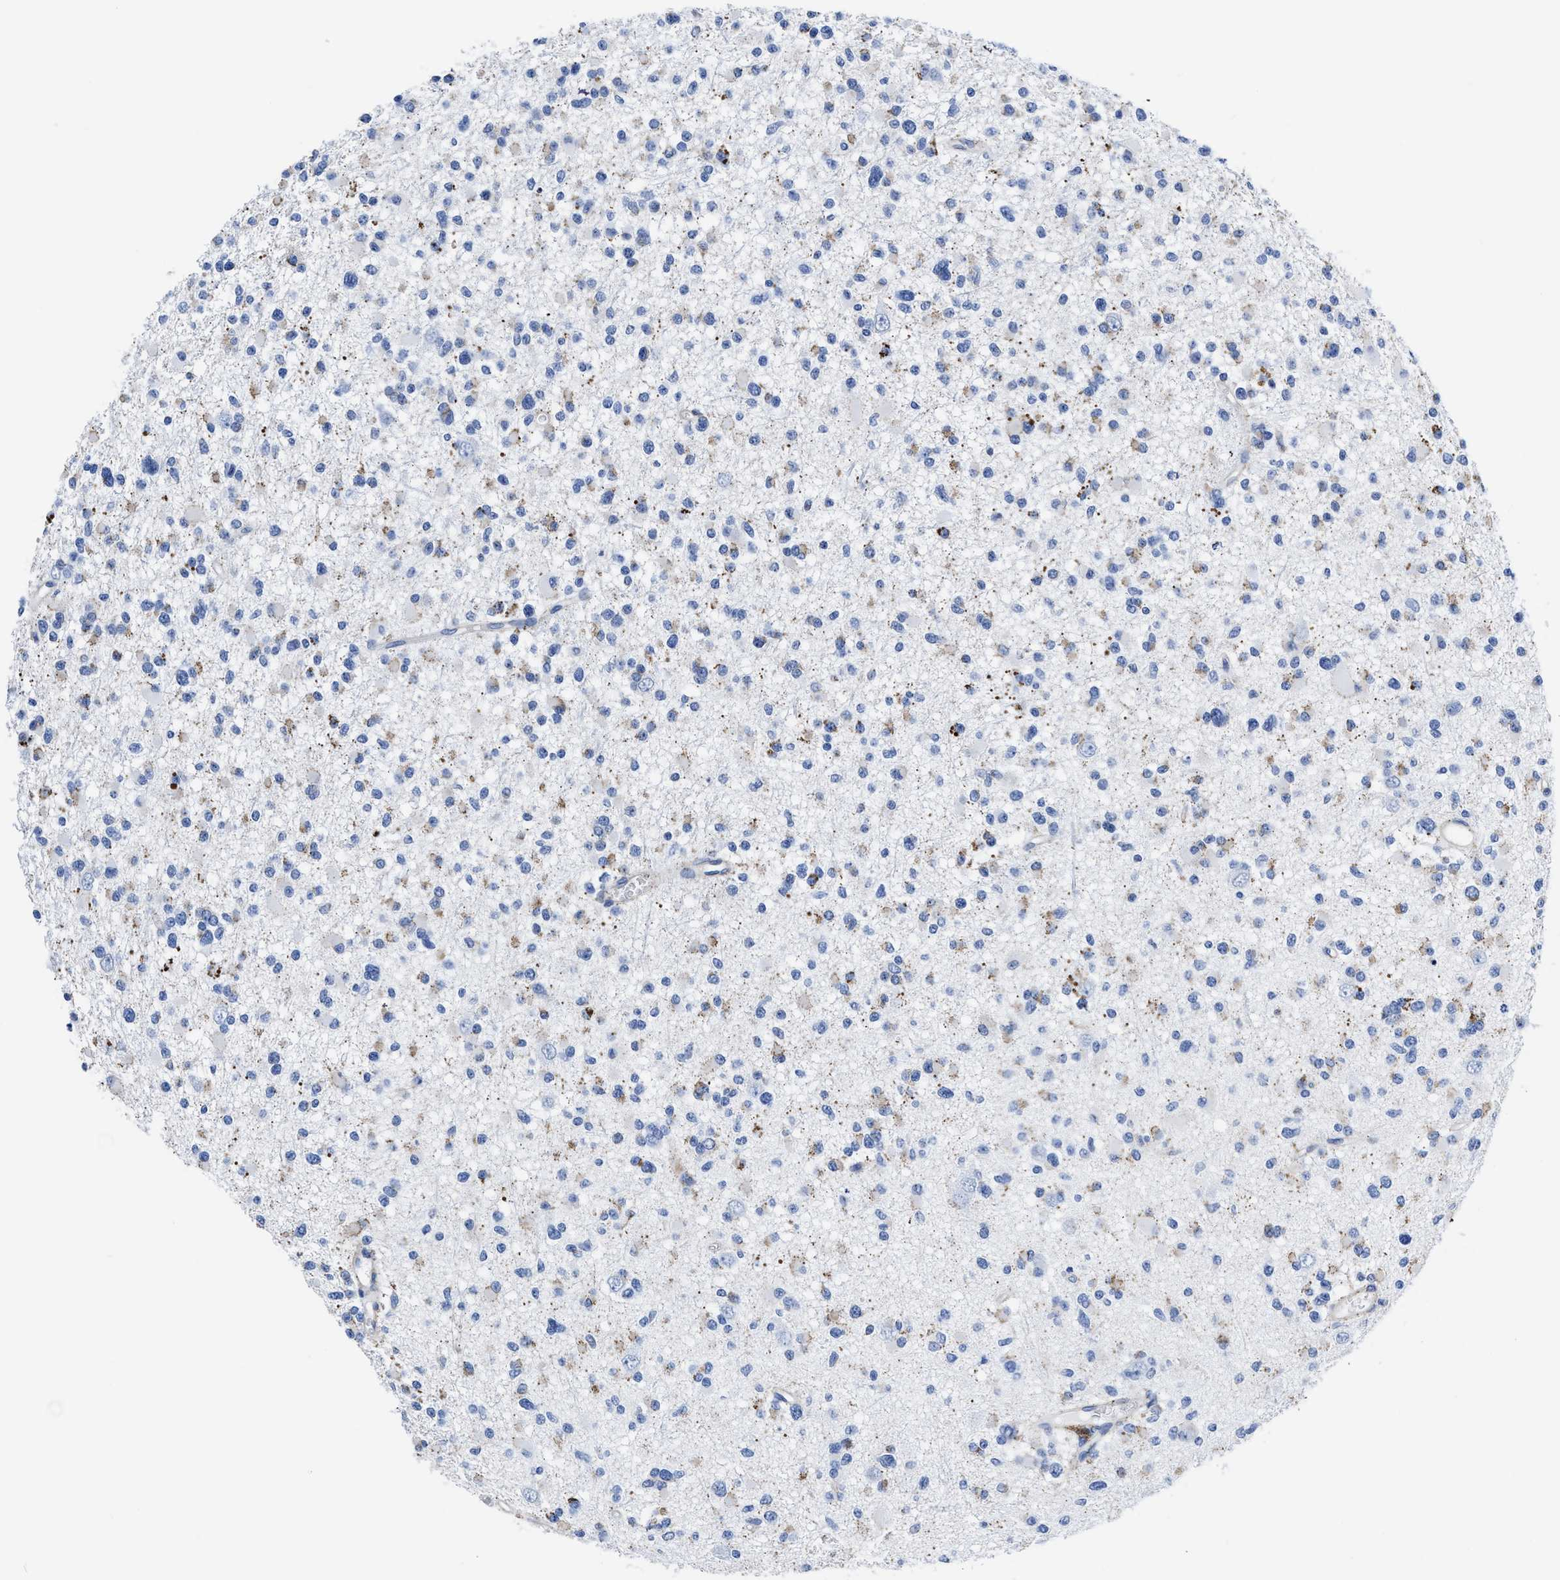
{"staining": {"intensity": "negative", "quantity": "none", "location": "none"}, "tissue": "glioma", "cell_type": "Tumor cells", "image_type": "cancer", "snomed": [{"axis": "morphology", "description": "Glioma, malignant, Low grade"}, {"axis": "topography", "description": "Brain"}], "caption": "IHC of human glioma reveals no staining in tumor cells. (Immunohistochemistry, brightfield microscopy, high magnification).", "gene": "KCNMB3", "patient": {"sex": "female", "age": 22}}